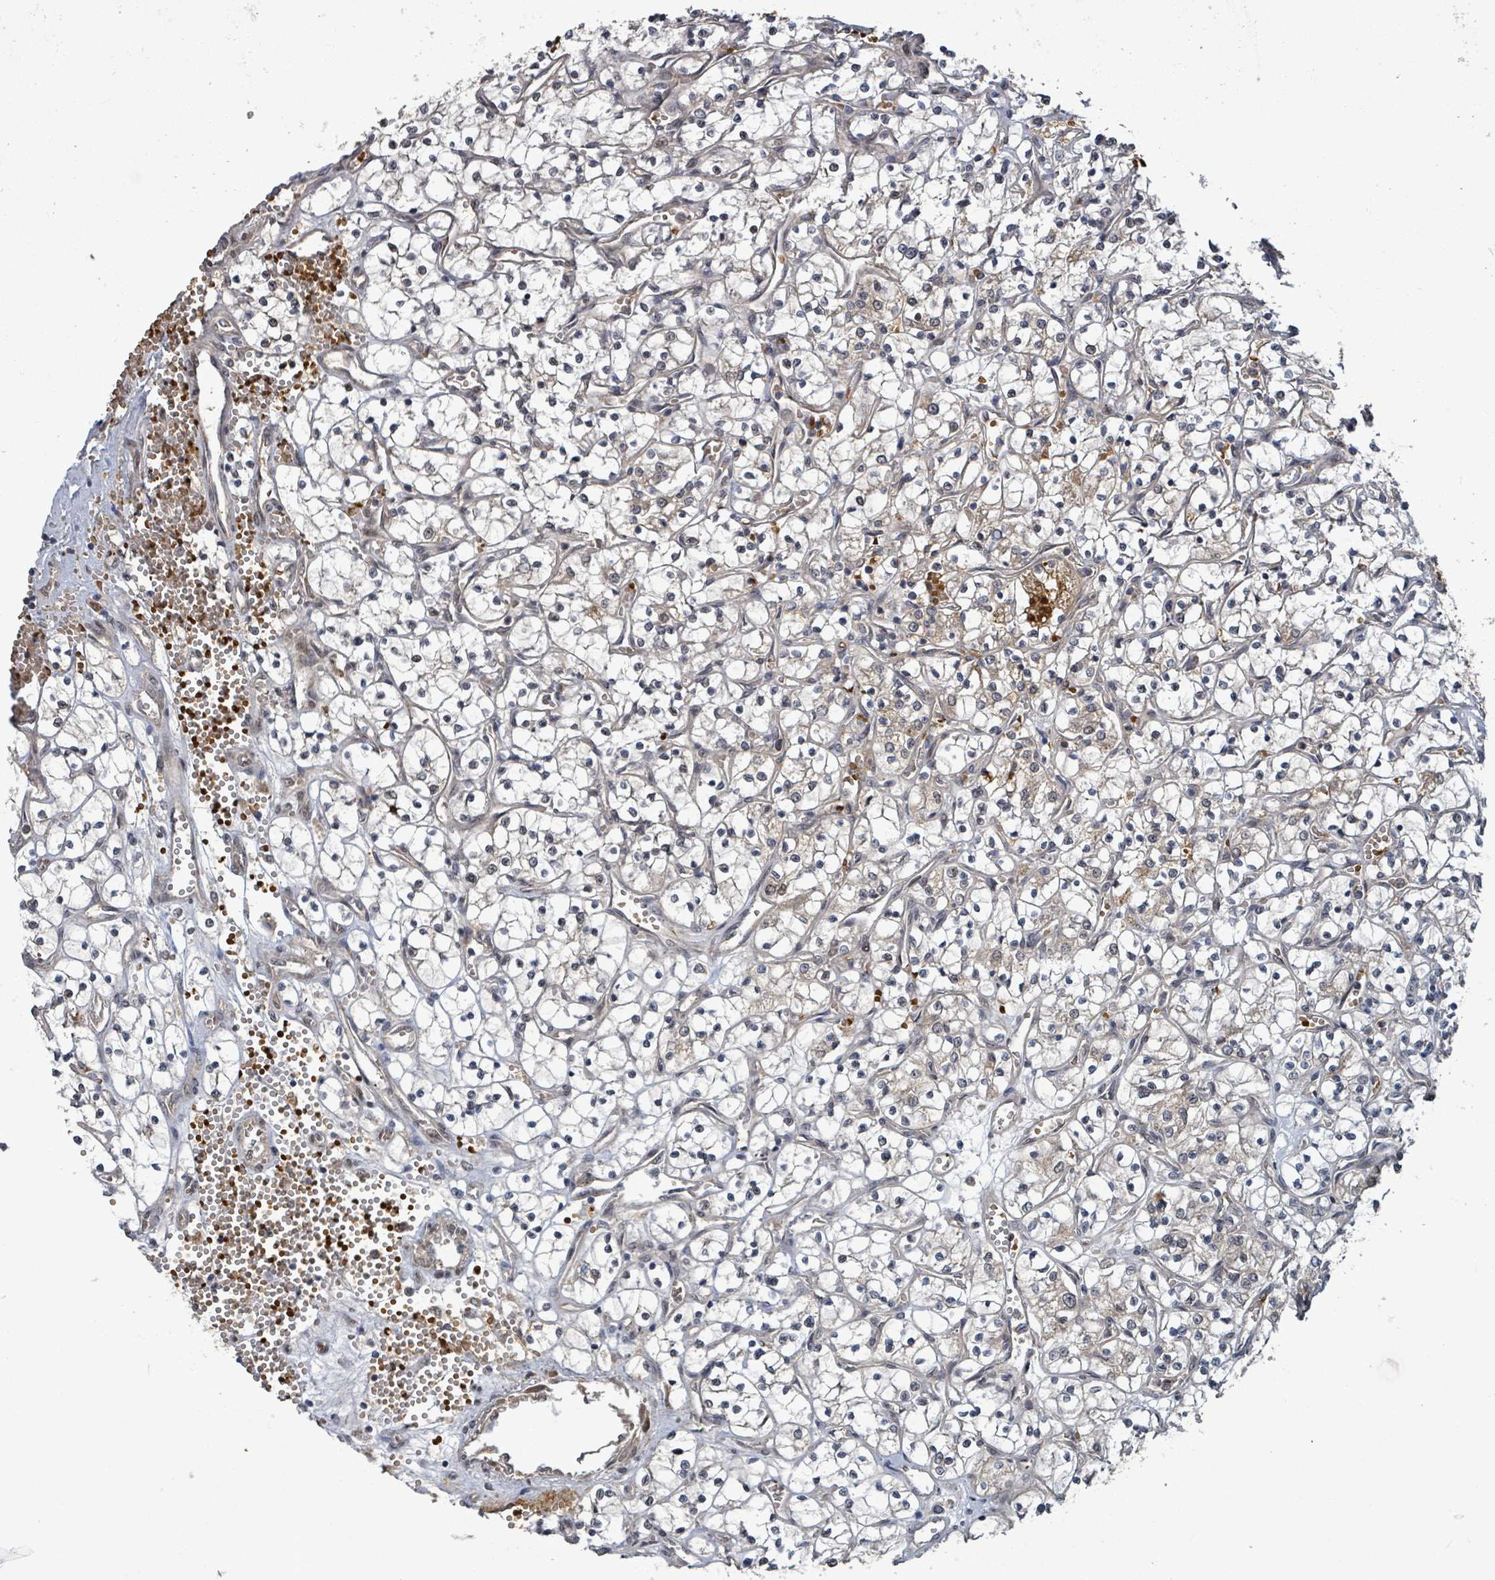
{"staining": {"intensity": "negative", "quantity": "none", "location": "none"}, "tissue": "renal cancer", "cell_type": "Tumor cells", "image_type": "cancer", "snomed": [{"axis": "morphology", "description": "Adenocarcinoma, NOS"}, {"axis": "topography", "description": "Kidney"}], "caption": "An immunohistochemistry (IHC) micrograph of adenocarcinoma (renal) is shown. There is no staining in tumor cells of adenocarcinoma (renal).", "gene": "PATZ1", "patient": {"sex": "female", "age": 69}}